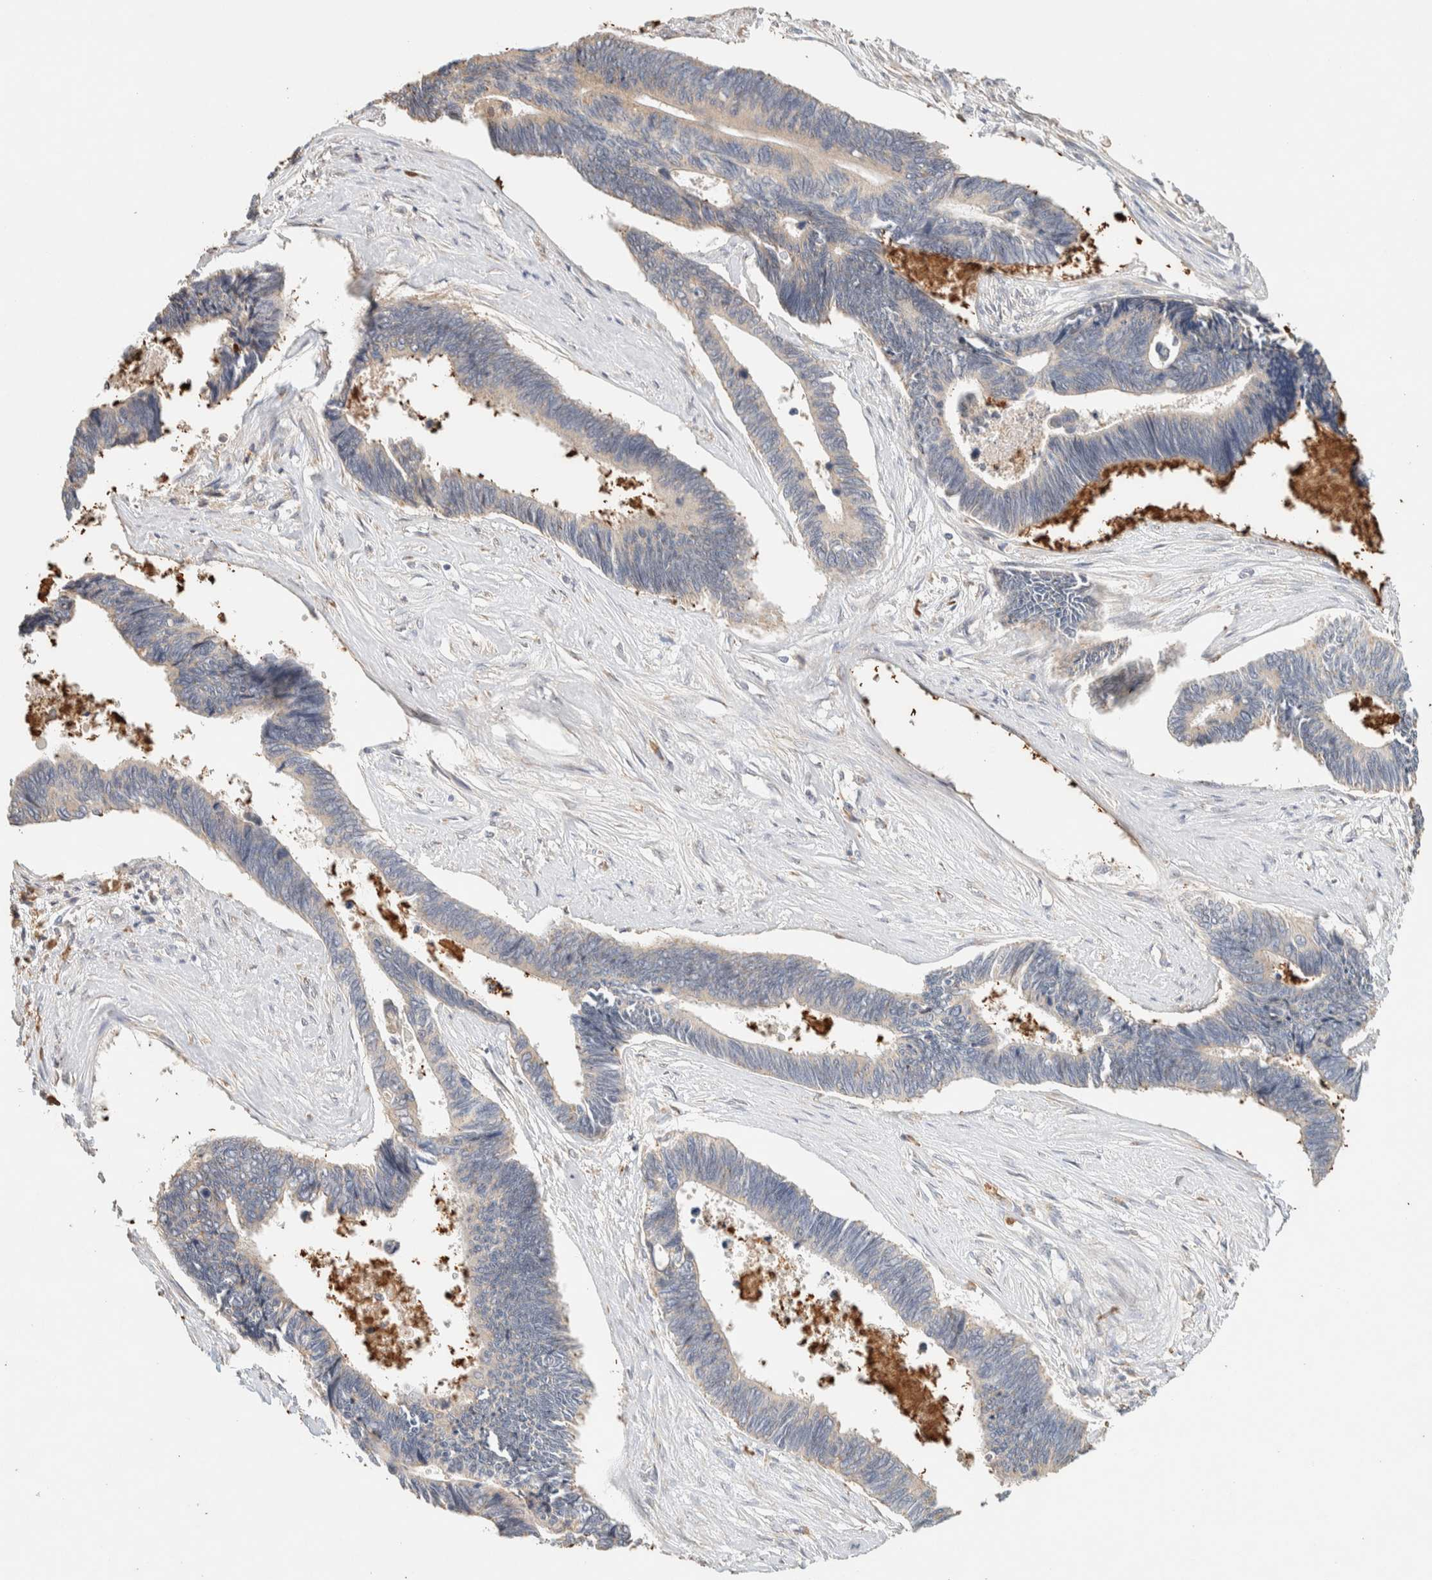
{"staining": {"intensity": "weak", "quantity": "<25%", "location": "cytoplasmic/membranous"}, "tissue": "pancreatic cancer", "cell_type": "Tumor cells", "image_type": "cancer", "snomed": [{"axis": "morphology", "description": "Adenocarcinoma, NOS"}, {"axis": "topography", "description": "Pancreas"}], "caption": "A high-resolution histopathology image shows immunohistochemistry staining of adenocarcinoma (pancreatic), which demonstrates no significant expression in tumor cells.", "gene": "TTC3", "patient": {"sex": "female", "age": 70}}